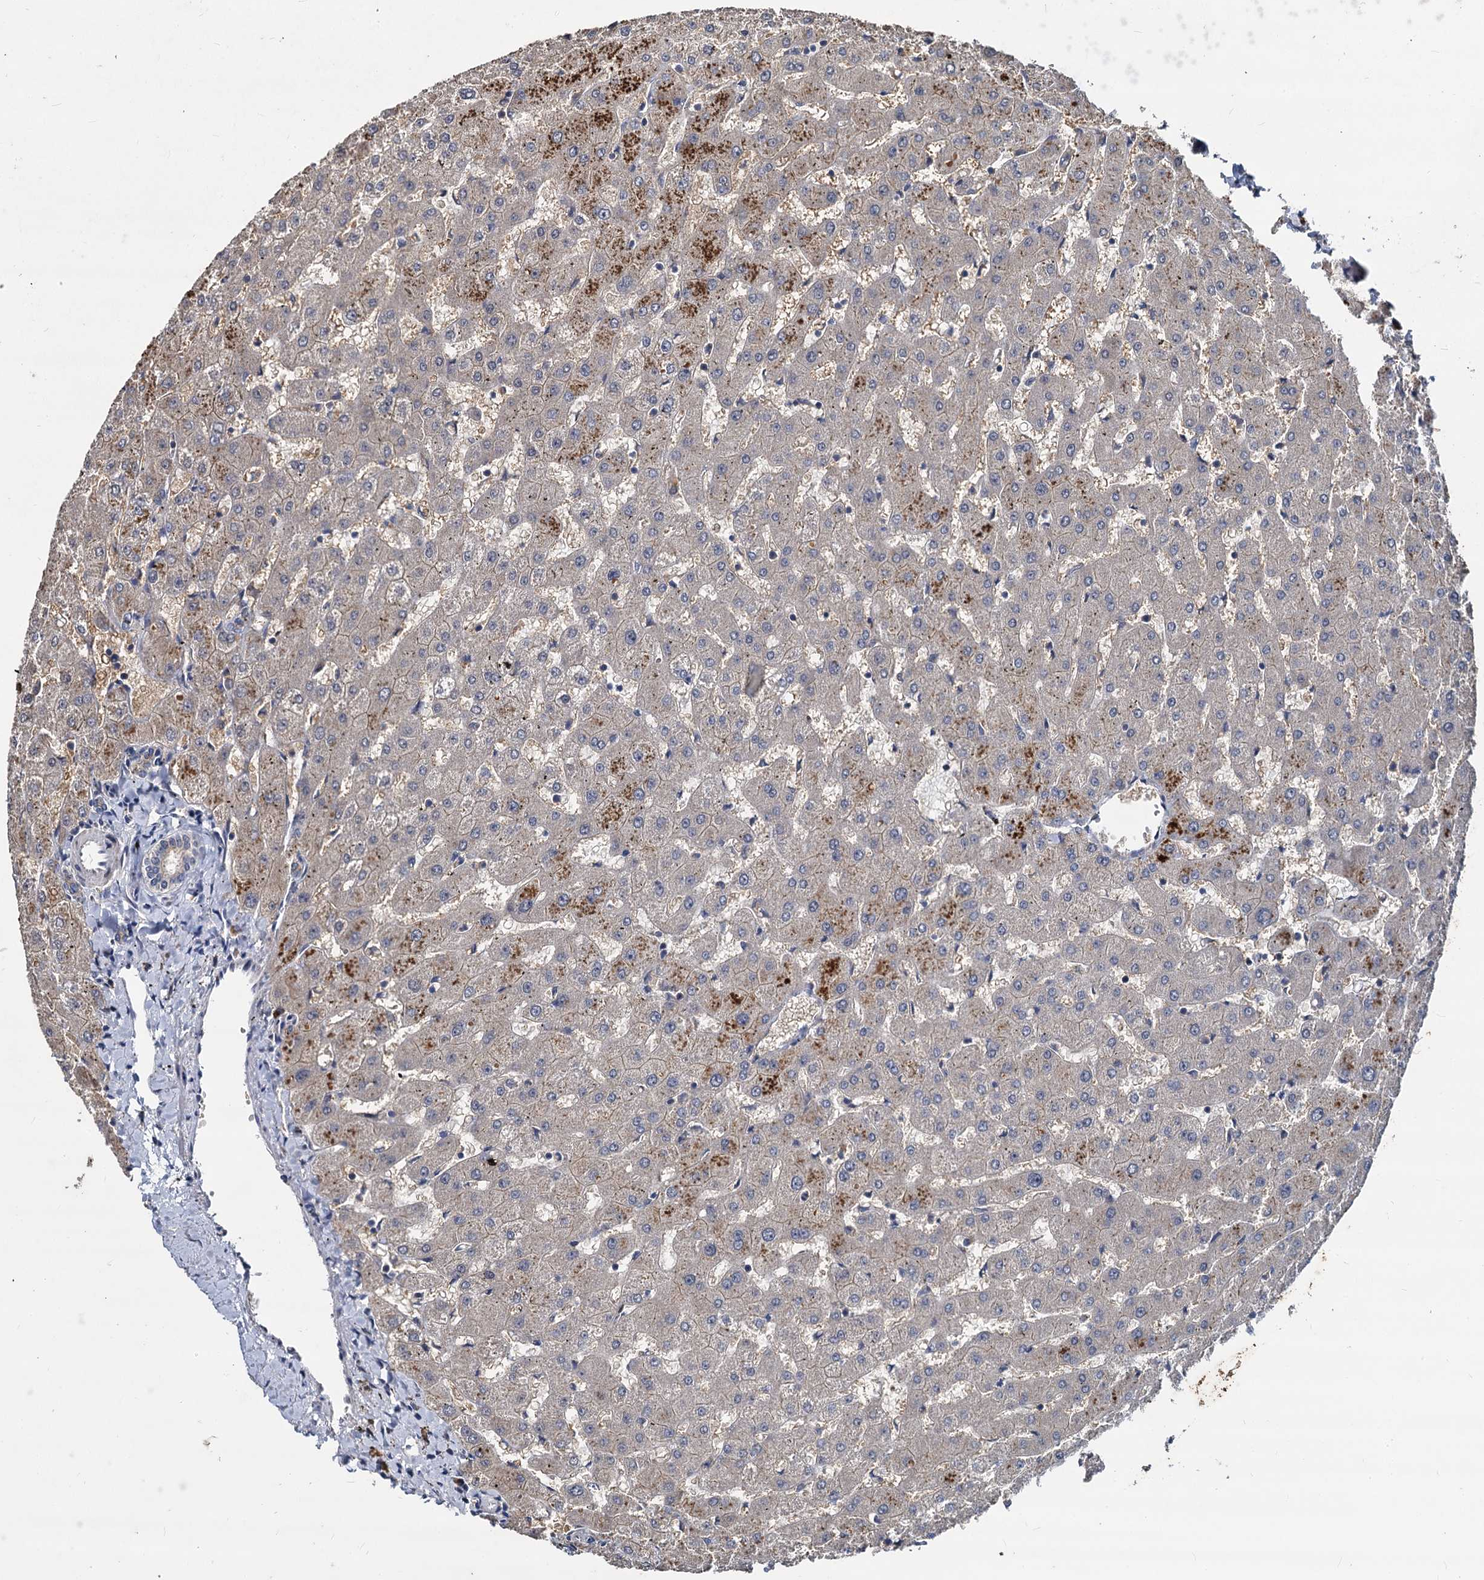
{"staining": {"intensity": "weak", "quantity": "<25%", "location": "cytoplasmic/membranous"}, "tissue": "liver", "cell_type": "Cholangiocytes", "image_type": "normal", "snomed": [{"axis": "morphology", "description": "Normal tissue, NOS"}, {"axis": "topography", "description": "Liver"}], "caption": "The photomicrograph exhibits no significant positivity in cholangiocytes of liver.", "gene": "CCDC184", "patient": {"sex": "female", "age": 63}}